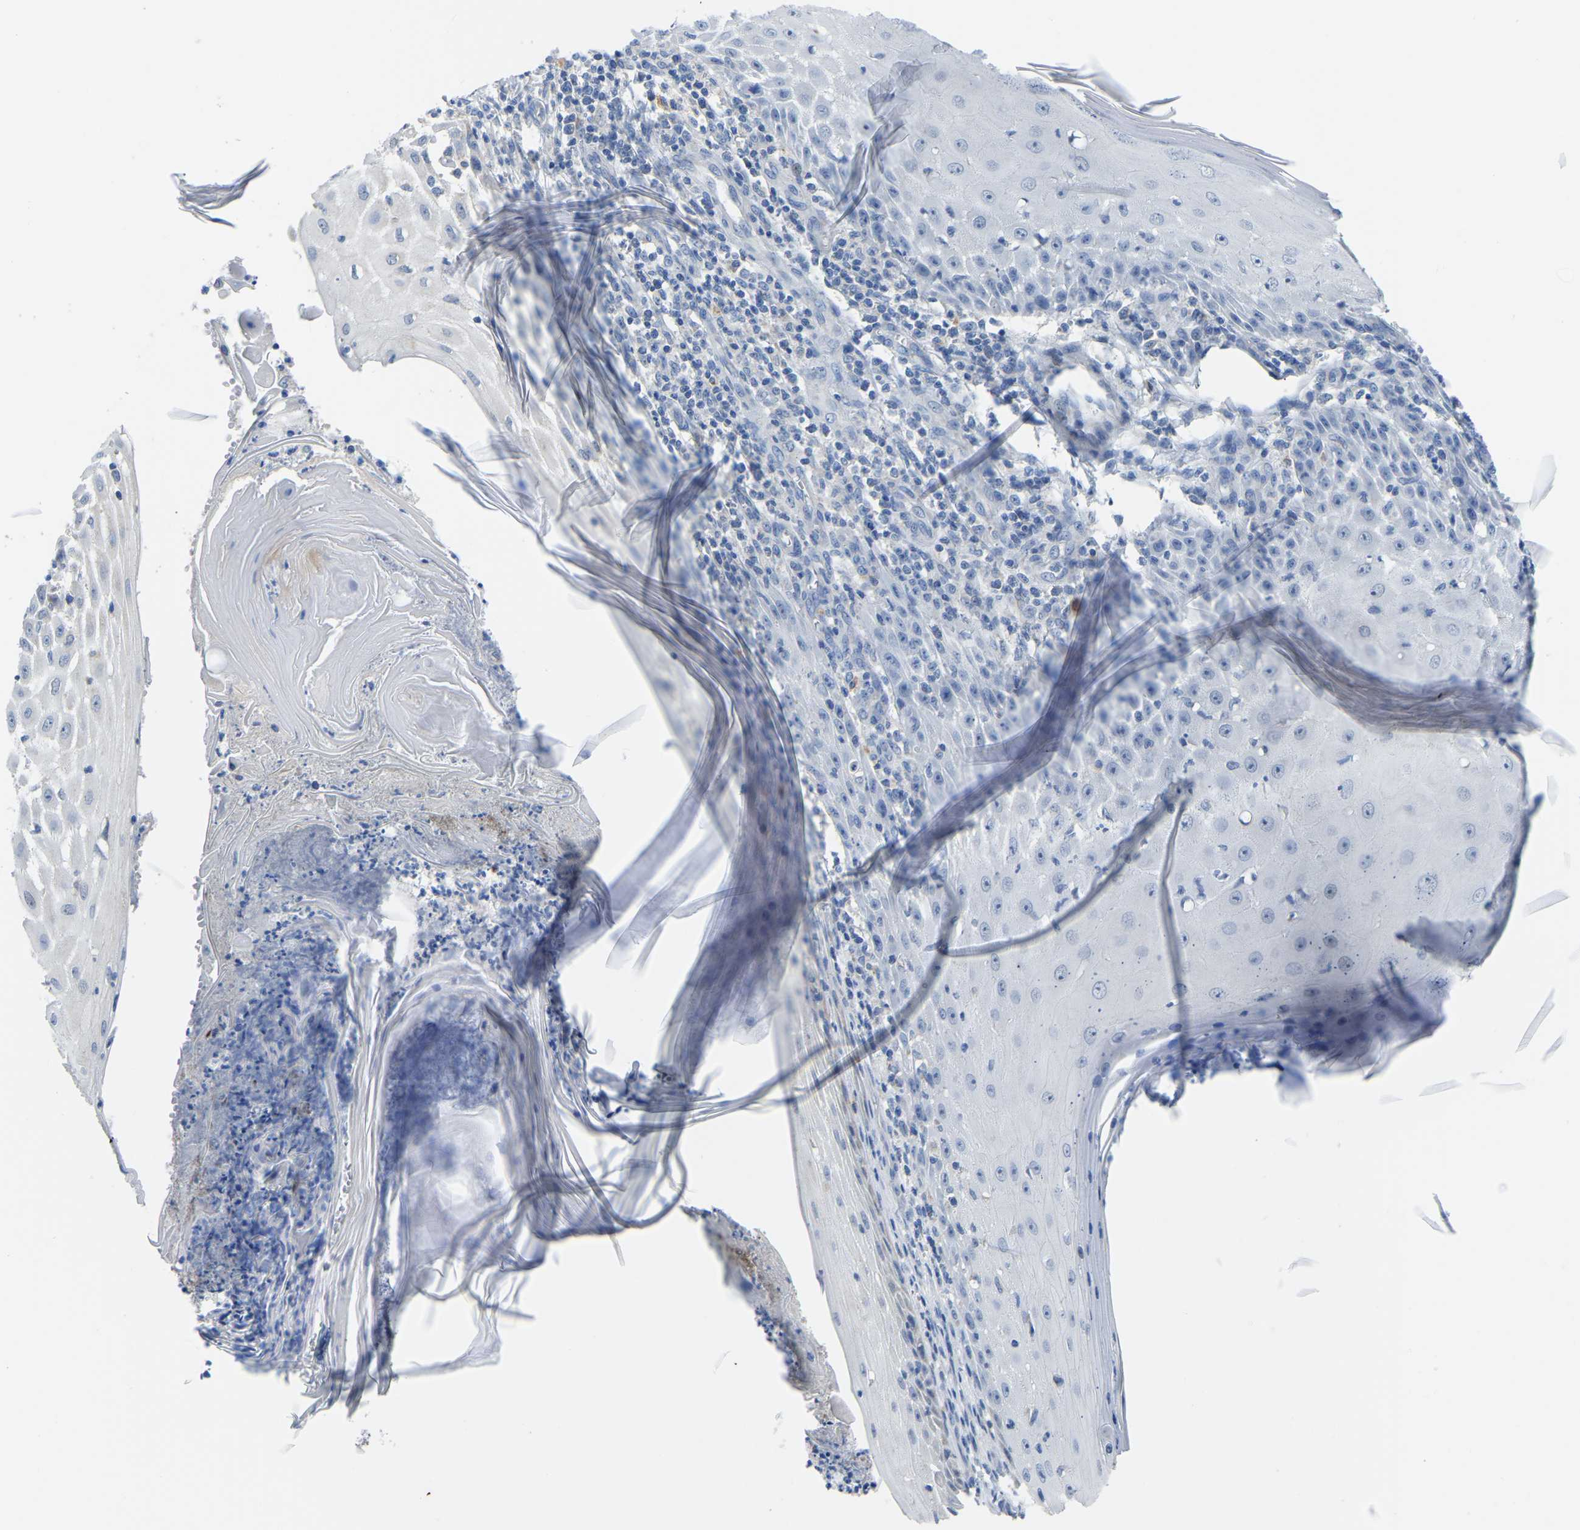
{"staining": {"intensity": "negative", "quantity": "none", "location": "none"}, "tissue": "skin cancer", "cell_type": "Tumor cells", "image_type": "cancer", "snomed": [{"axis": "morphology", "description": "Squamous cell carcinoma, NOS"}, {"axis": "topography", "description": "Skin"}], "caption": "A high-resolution micrograph shows immunohistochemistry staining of skin squamous cell carcinoma, which displays no significant positivity in tumor cells.", "gene": "ETFA", "patient": {"sex": "female", "age": 73}}